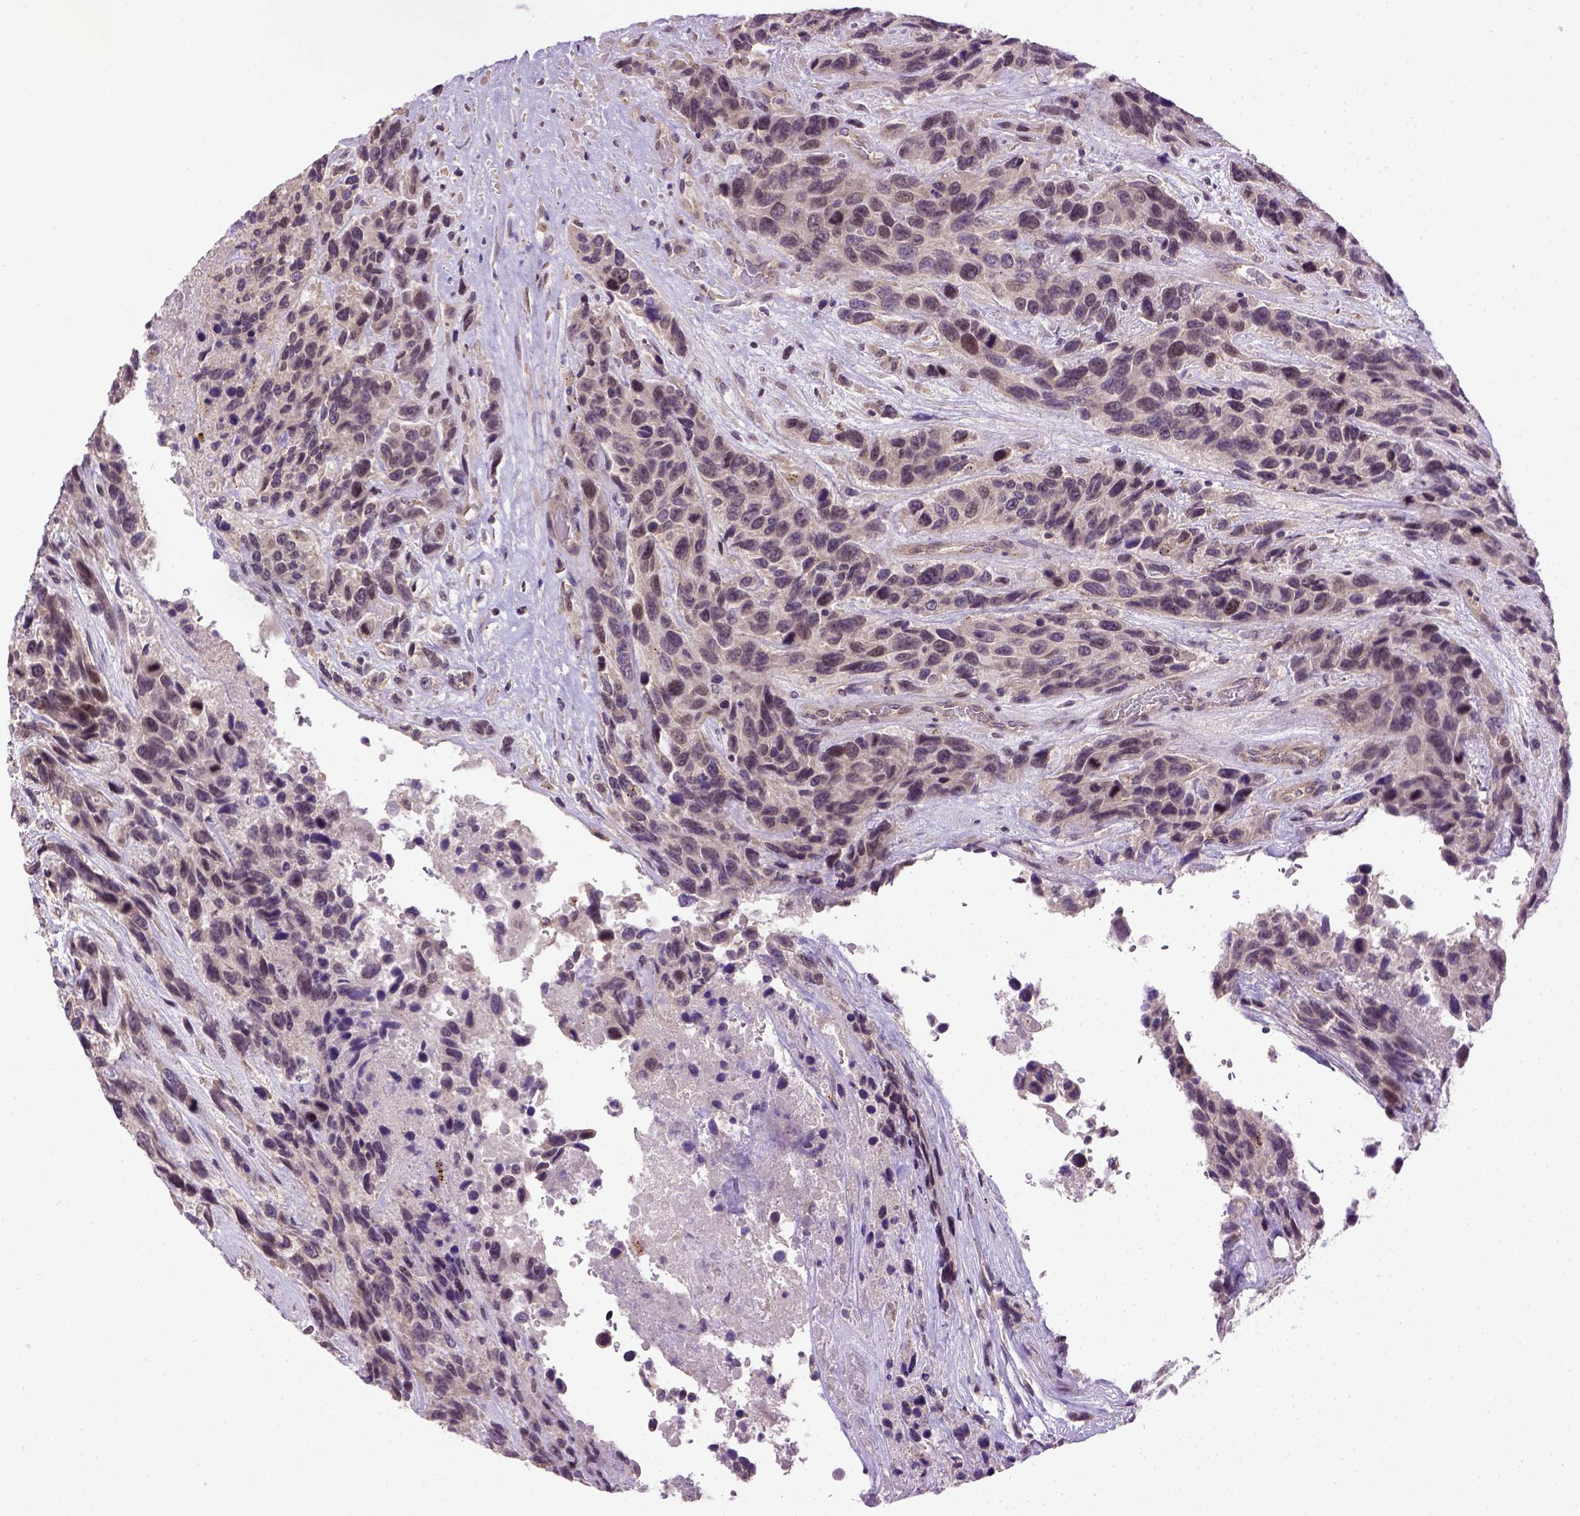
{"staining": {"intensity": "weak", "quantity": "<25%", "location": "cytoplasmic/membranous"}, "tissue": "urothelial cancer", "cell_type": "Tumor cells", "image_type": "cancer", "snomed": [{"axis": "morphology", "description": "Urothelial carcinoma, High grade"}, {"axis": "topography", "description": "Urinary bladder"}], "caption": "There is no significant expression in tumor cells of urothelial cancer. (DAB immunohistochemistry (IHC) with hematoxylin counter stain).", "gene": "KAZN", "patient": {"sex": "female", "age": 70}}